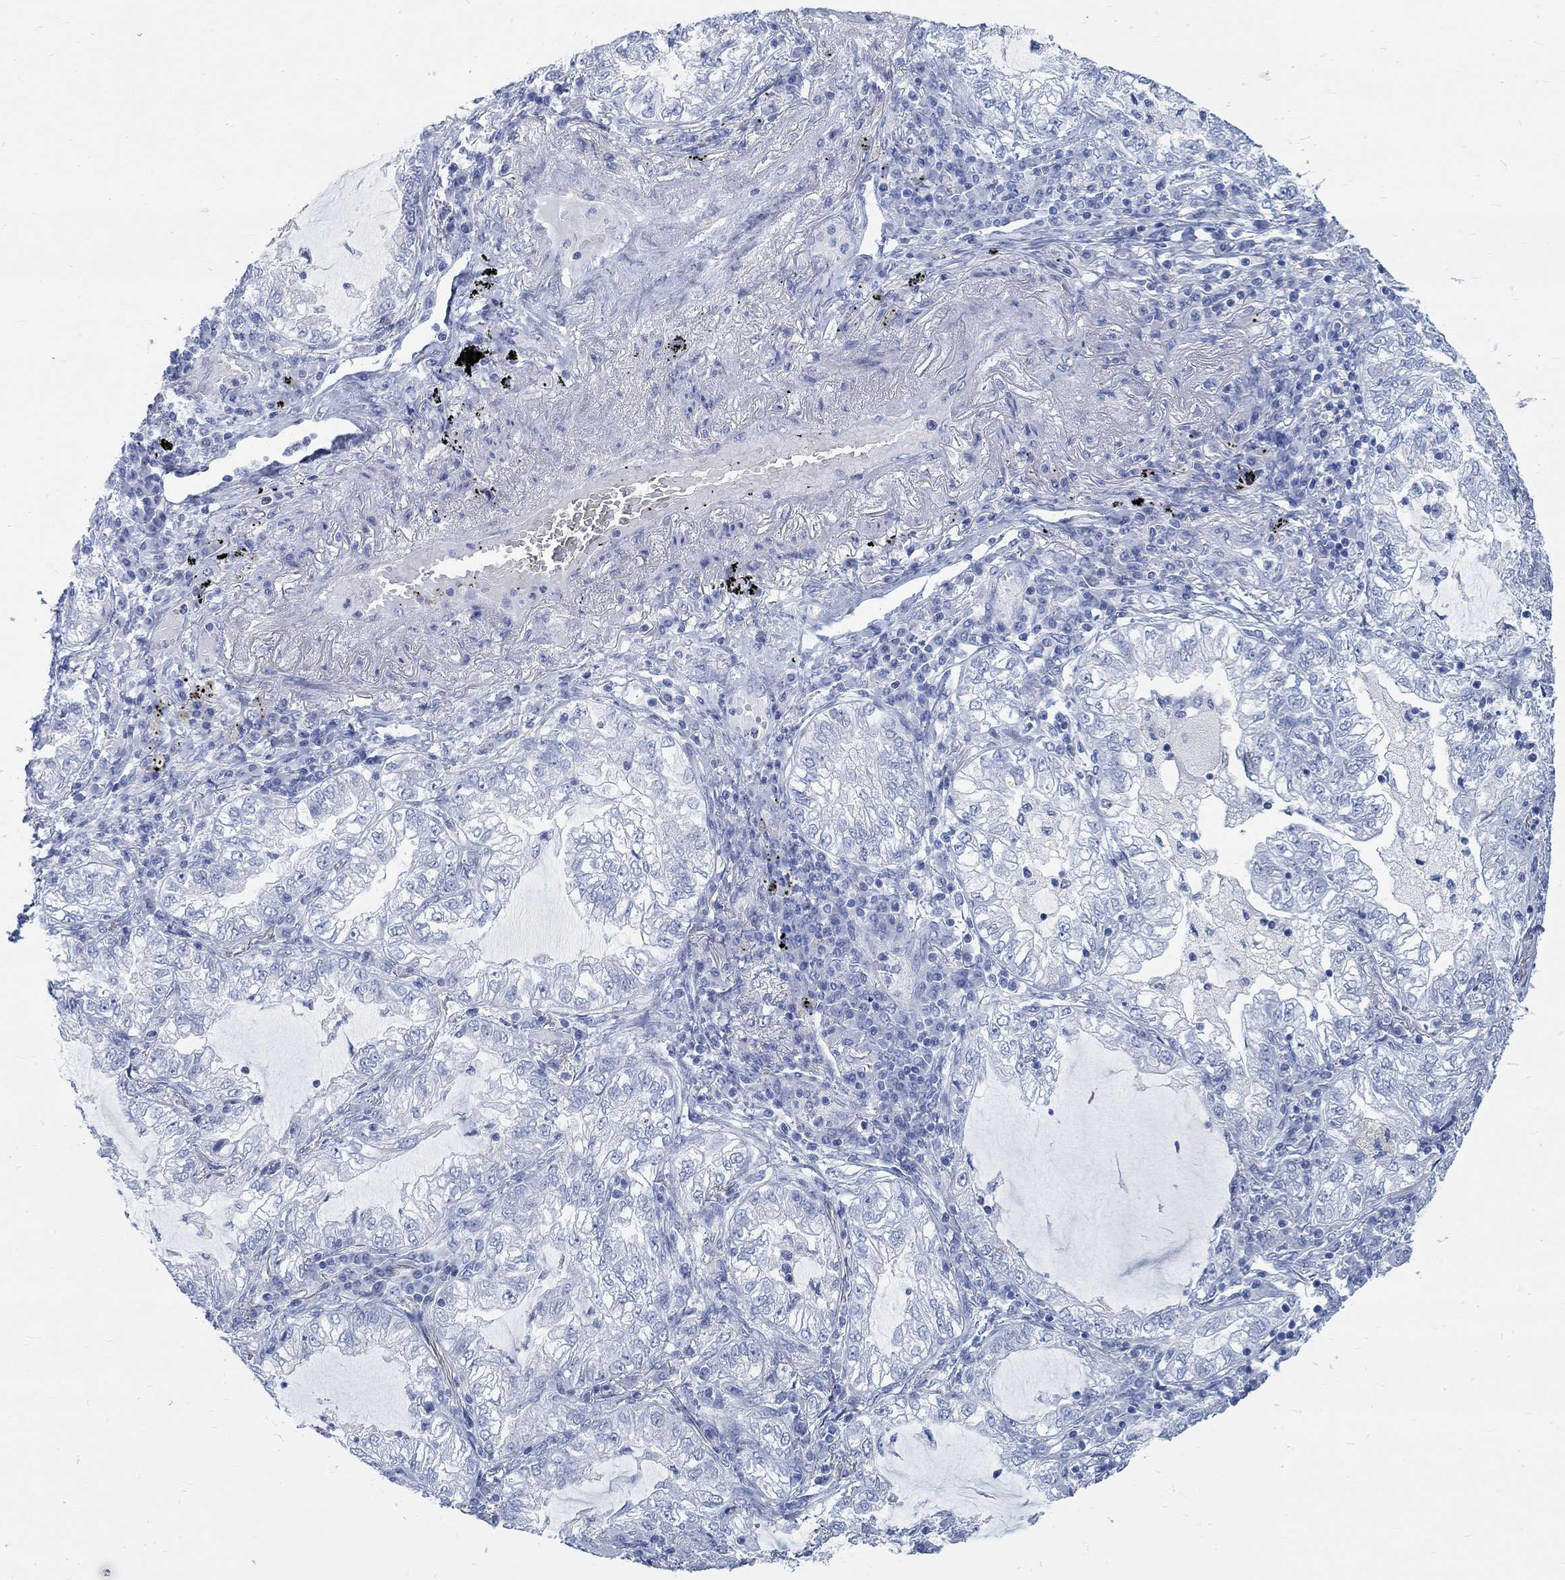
{"staining": {"intensity": "negative", "quantity": "none", "location": "none"}, "tissue": "lung cancer", "cell_type": "Tumor cells", "image_type": "cancer", "snomed": [{"axis": "morphology", "description": "Adenocarcinoma, NOS"}, {"axis": "topography", "description": "Lung"}], "caption": "Adenocarcinoma (lung) was stained to show a protein in brown. There is no significant positivity in tumor cells.", "gene": "RBM20", "patient": {"sex": "female", "age": 73}}